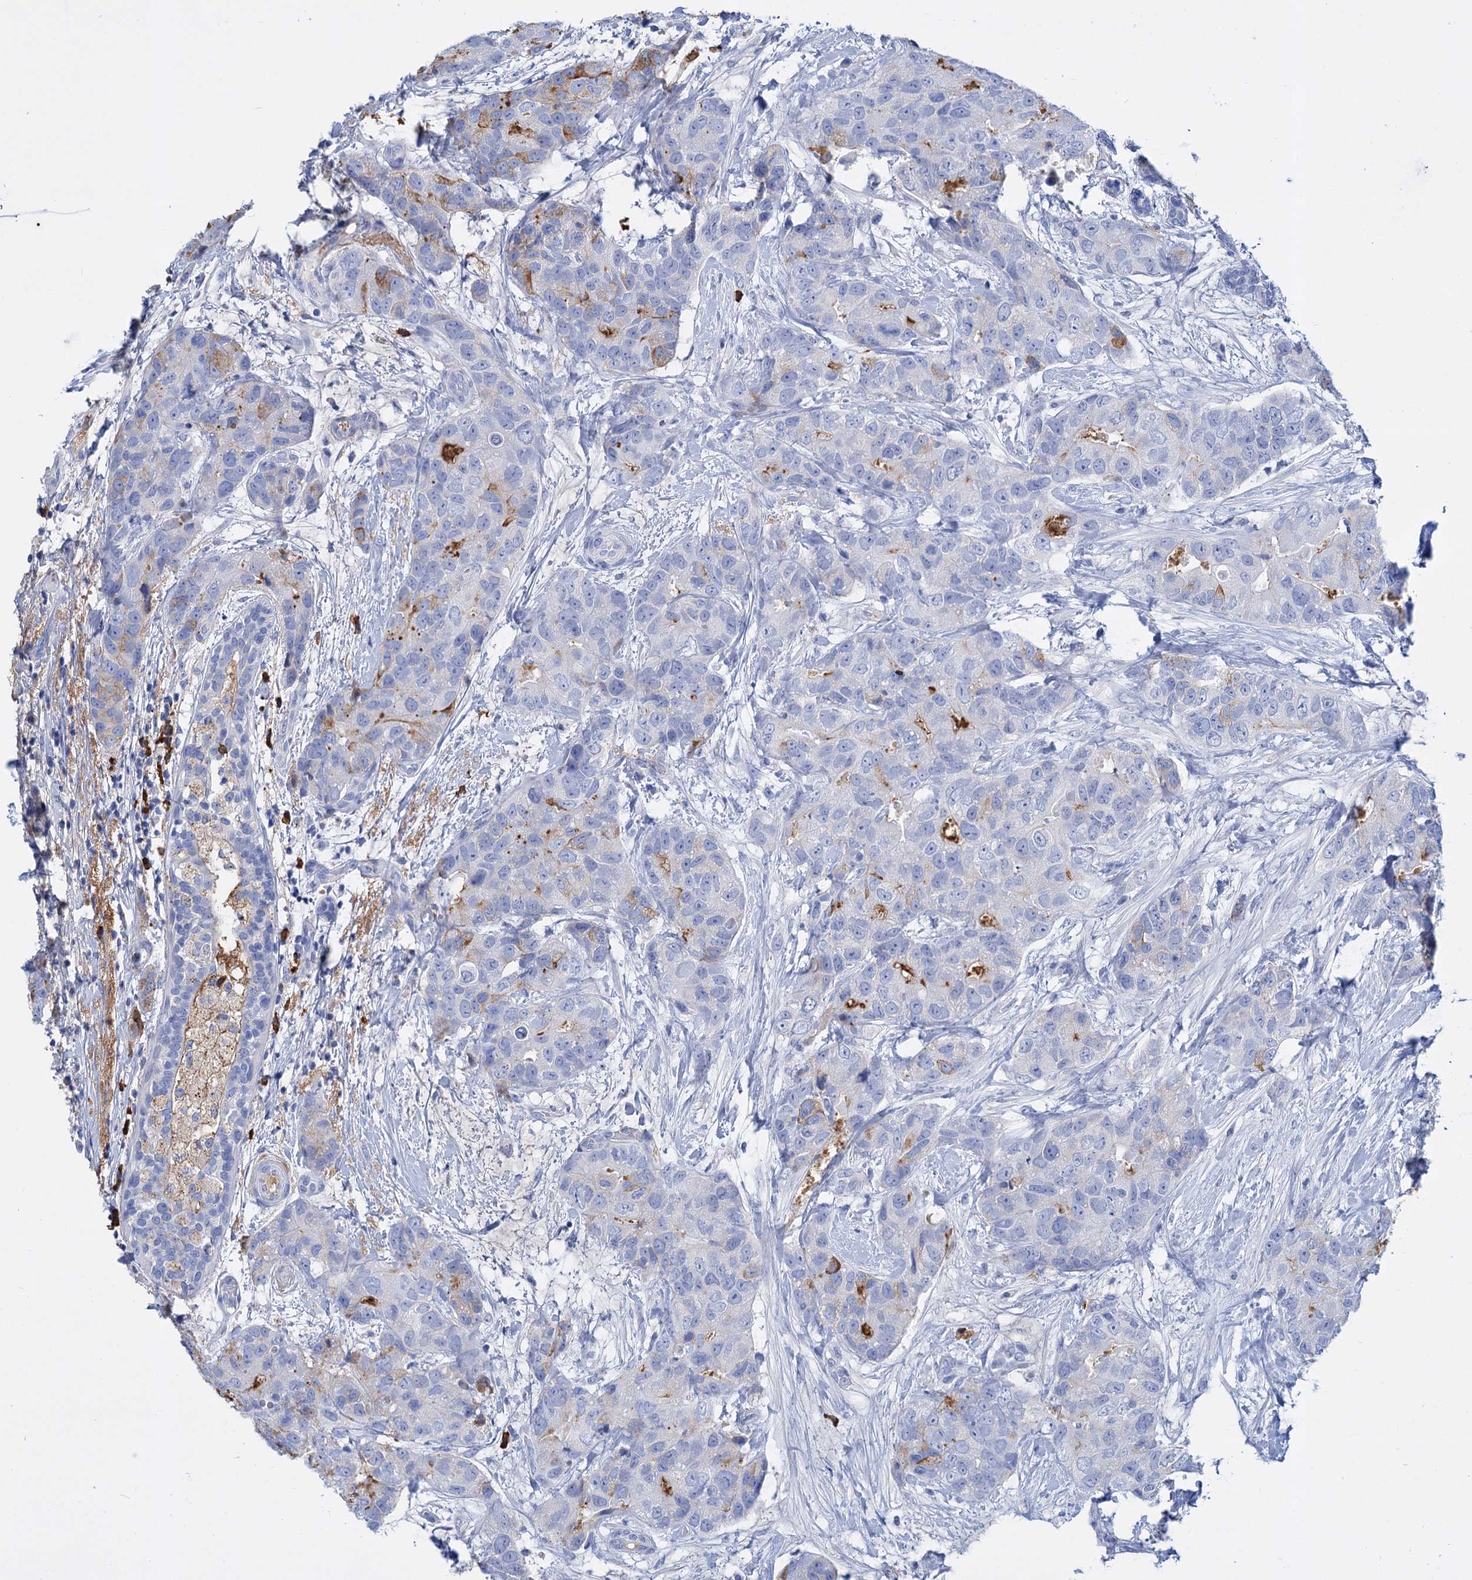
{"staining": {"intensity": "moderate", "quantity": "<25%", "location": "cytoplasmic/membranous"}, "tissue": "breast cancer", "cell_type": "Tumor cells", "image_type": "cancer", "snomed": [{"axis": "morphology", "description": "Duct carcinoma"}, {"axis": "topography", "description": "Breast"}], "caption": "Tumor cells reveal low levels of moderate cytoplasmic/membranous staining in approximately <25% of cells in breast intraductal carcinoma.", "gene": "FBXW12", "patient": {"sex": "female", "age": 62}}